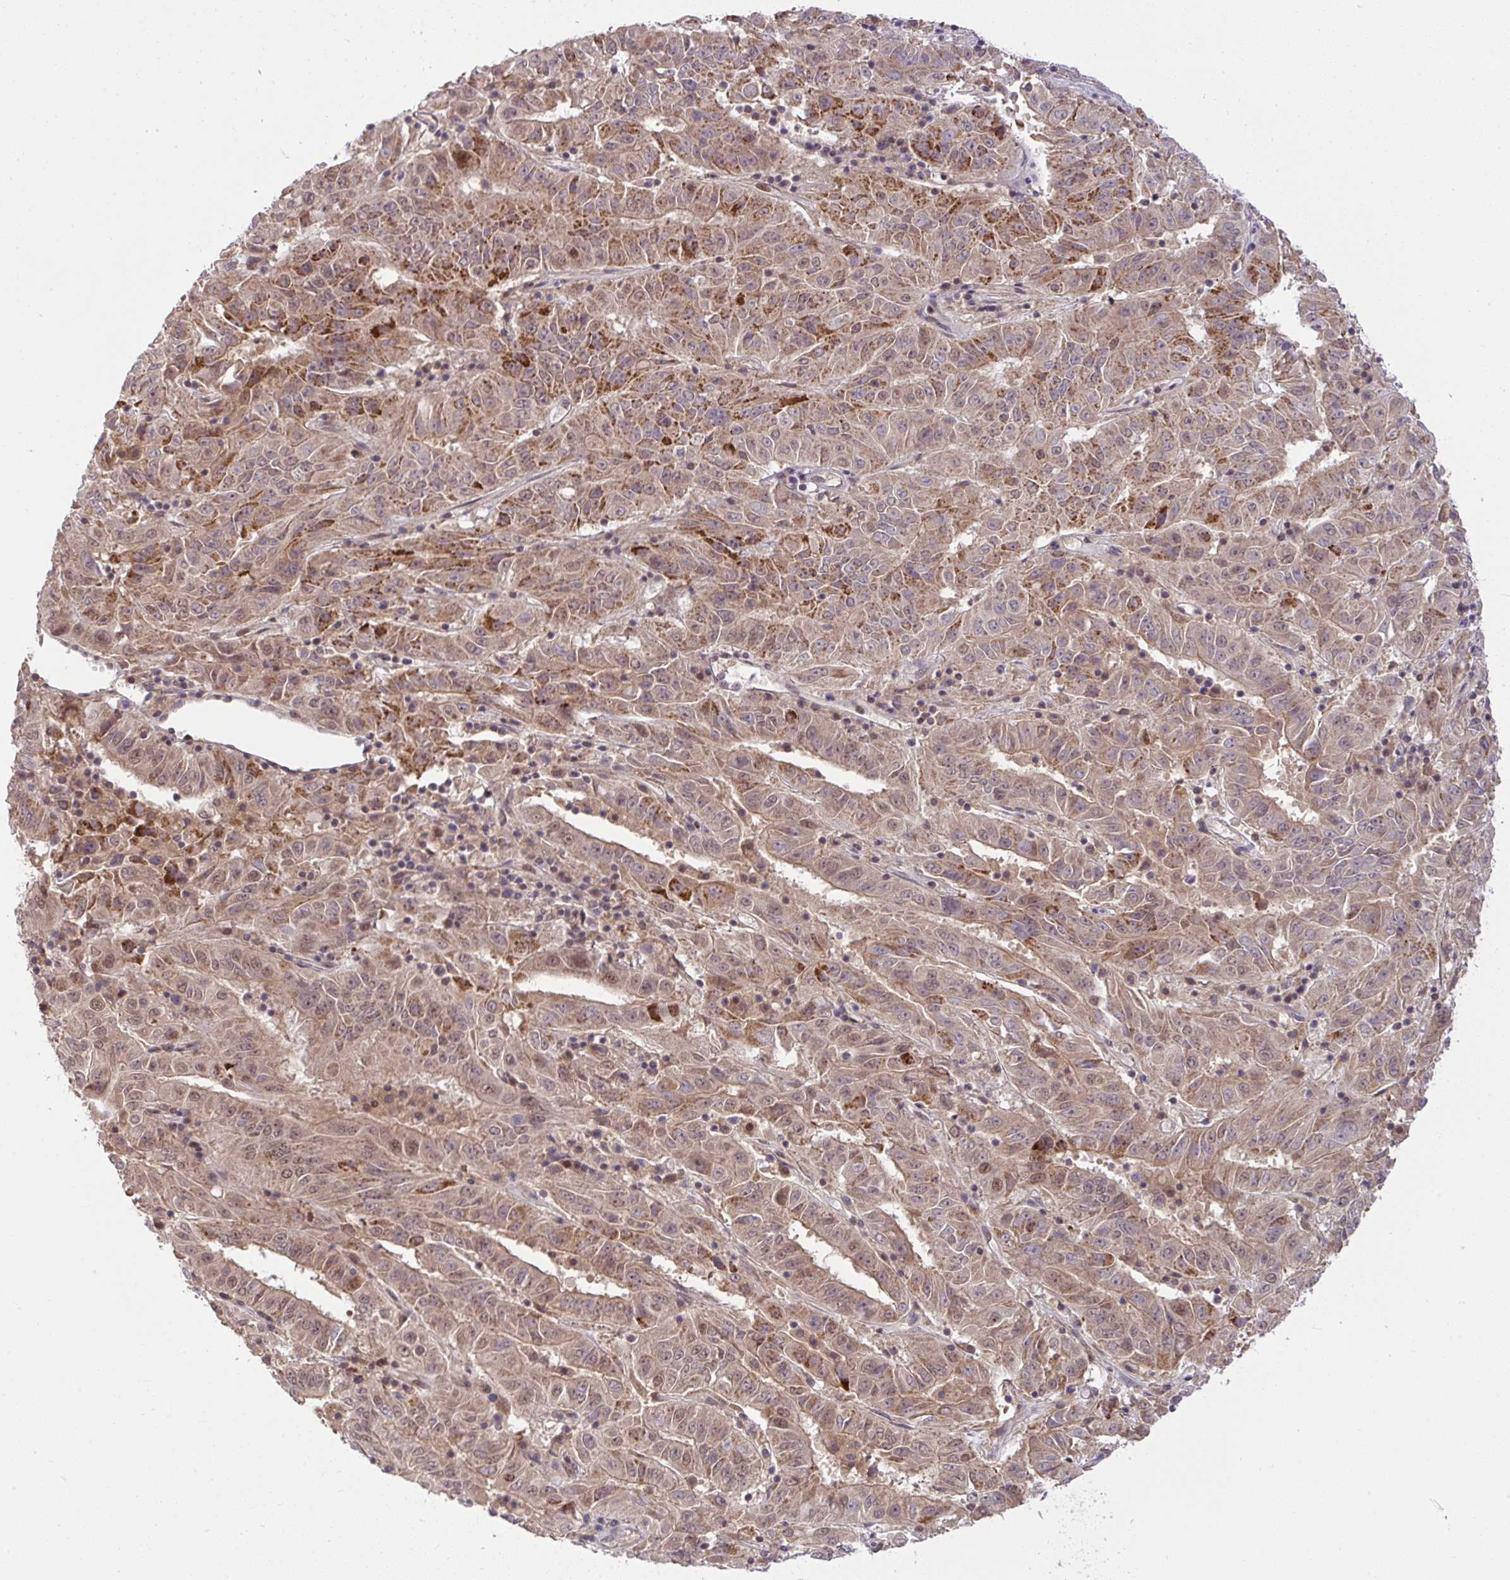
{"staining": {"intensity": "moderate", "quantity": ">75%", "location": "cytoplasmic/membranous,nuclear"}, "tissue": "pancreatic cancer", "cell_type": "Tumor cells", "image_type": "cancer", "snomed": [{"axis": "morphology", "description": "Adenocarcinoma, NOS"}, {"axis": "topography", "description": "Pancreas"}], "caption": "Immunohistochemistry (DAB) staining of adenocarcinoma (pancreatic) demonstrates moderate cytoplasmic/membranous and nuclear protein positivity in about >75% of tumor cells.", "gene": "KLF2", "patient": {"sex": "male", "age": 63}}